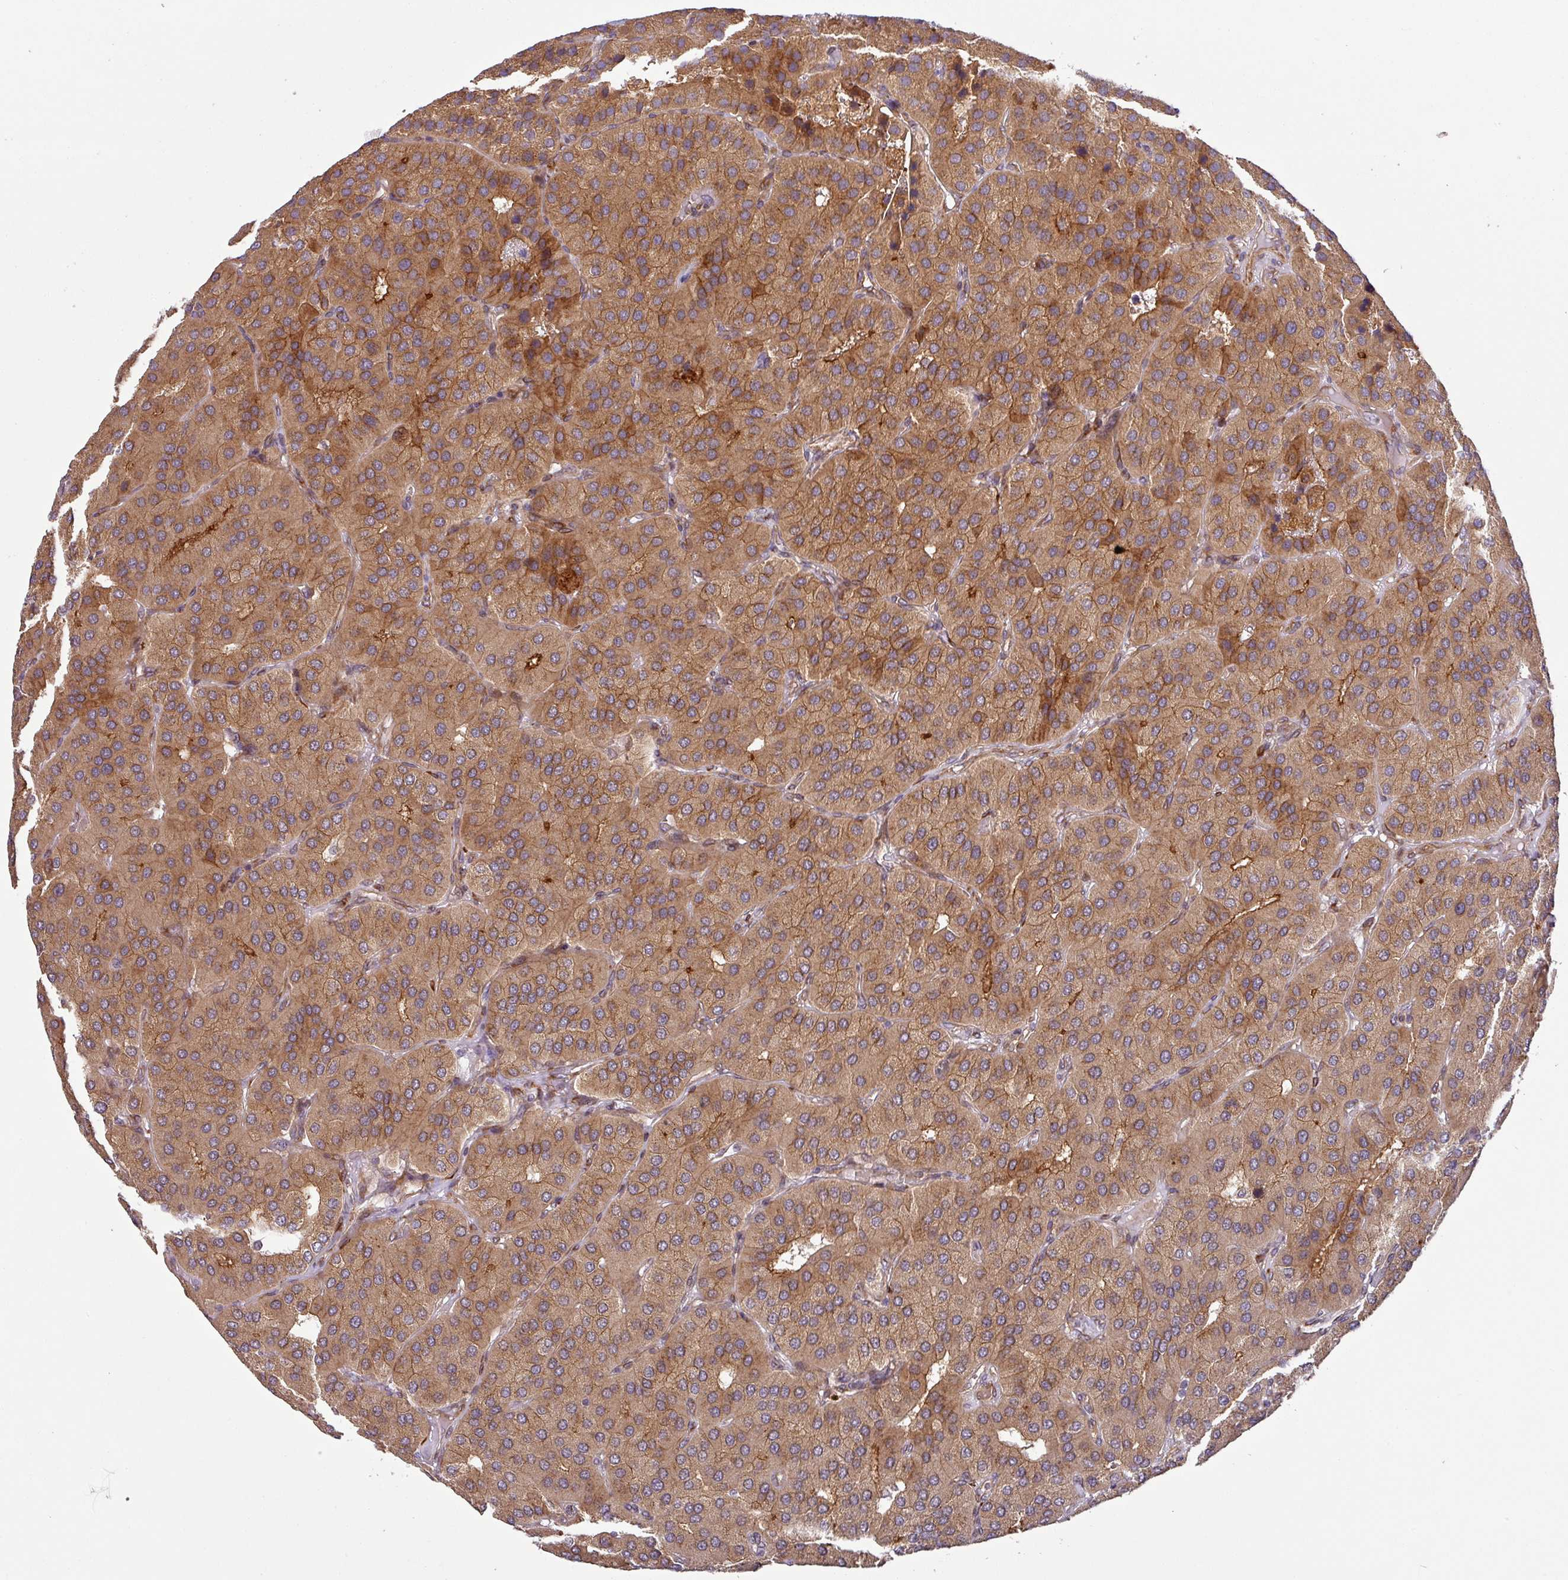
{"staining": {"intensity": "moderate", "quantity": ">75%", "location": "cytoplasmic/membranous"}, "tissue": "parathyroid gland", "cell_type": "Glandular cells", "image_type": "normal", "snomed": [{"axis": "morphology", "description": "Normal tissue, NOS"}, {"axis": "morphology", "description": "Adenoma, NOS"}, {"axis": "topography", "description": "Parathyroid gland"}], "caption": "Immunohistochemistry (IHC) photomicrograph of normal parathyroid gland: parathyroid gland stained using immunohistochemistry (IHC) demonstrates medium levels of moderate protein expression localized specifically in the cytoplasmic/membranous of glandular cells, appearing as a cytoplasmic/membranous brown color.", "gene": "ART1", "patient": {"sex": "female", "age": 86}}